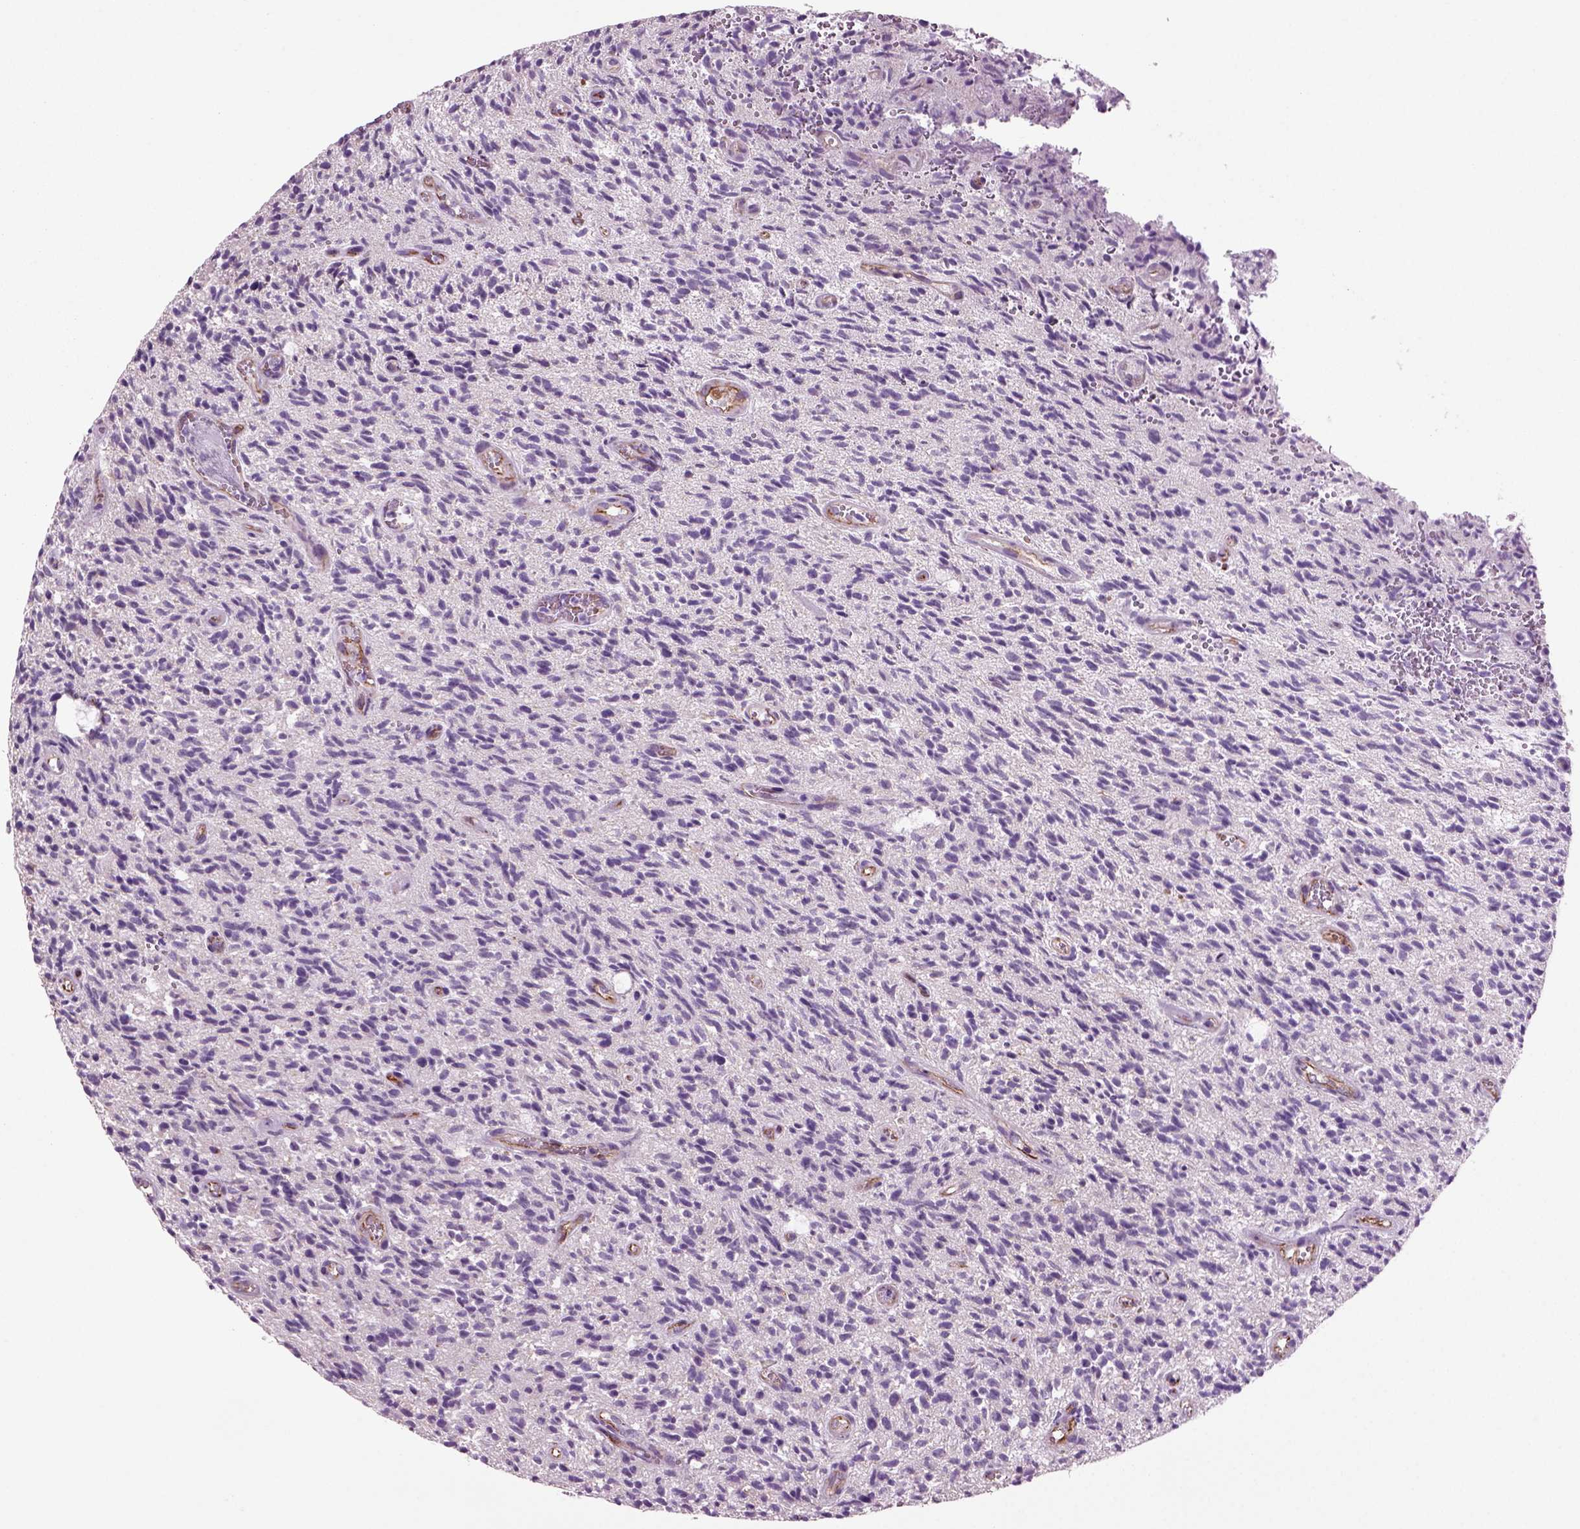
{"staining": {"intensity": "negative", "quantity": "none", "location": "none"}, "tissue": "glioma", "cell_type": "Tumor cells", "image_type": "cancer", "snomed": [{"axis": "morphology", "description": "Glioma, malignant, High grade"}, {"axis": "topography", "description": "Brain"}], "caption": "Protein analysis of malignant glioma (high-grade) shows no significant expression in tumor cells.", "gene": "ACER3", "patient": {"sex": "male", "age": 64}}